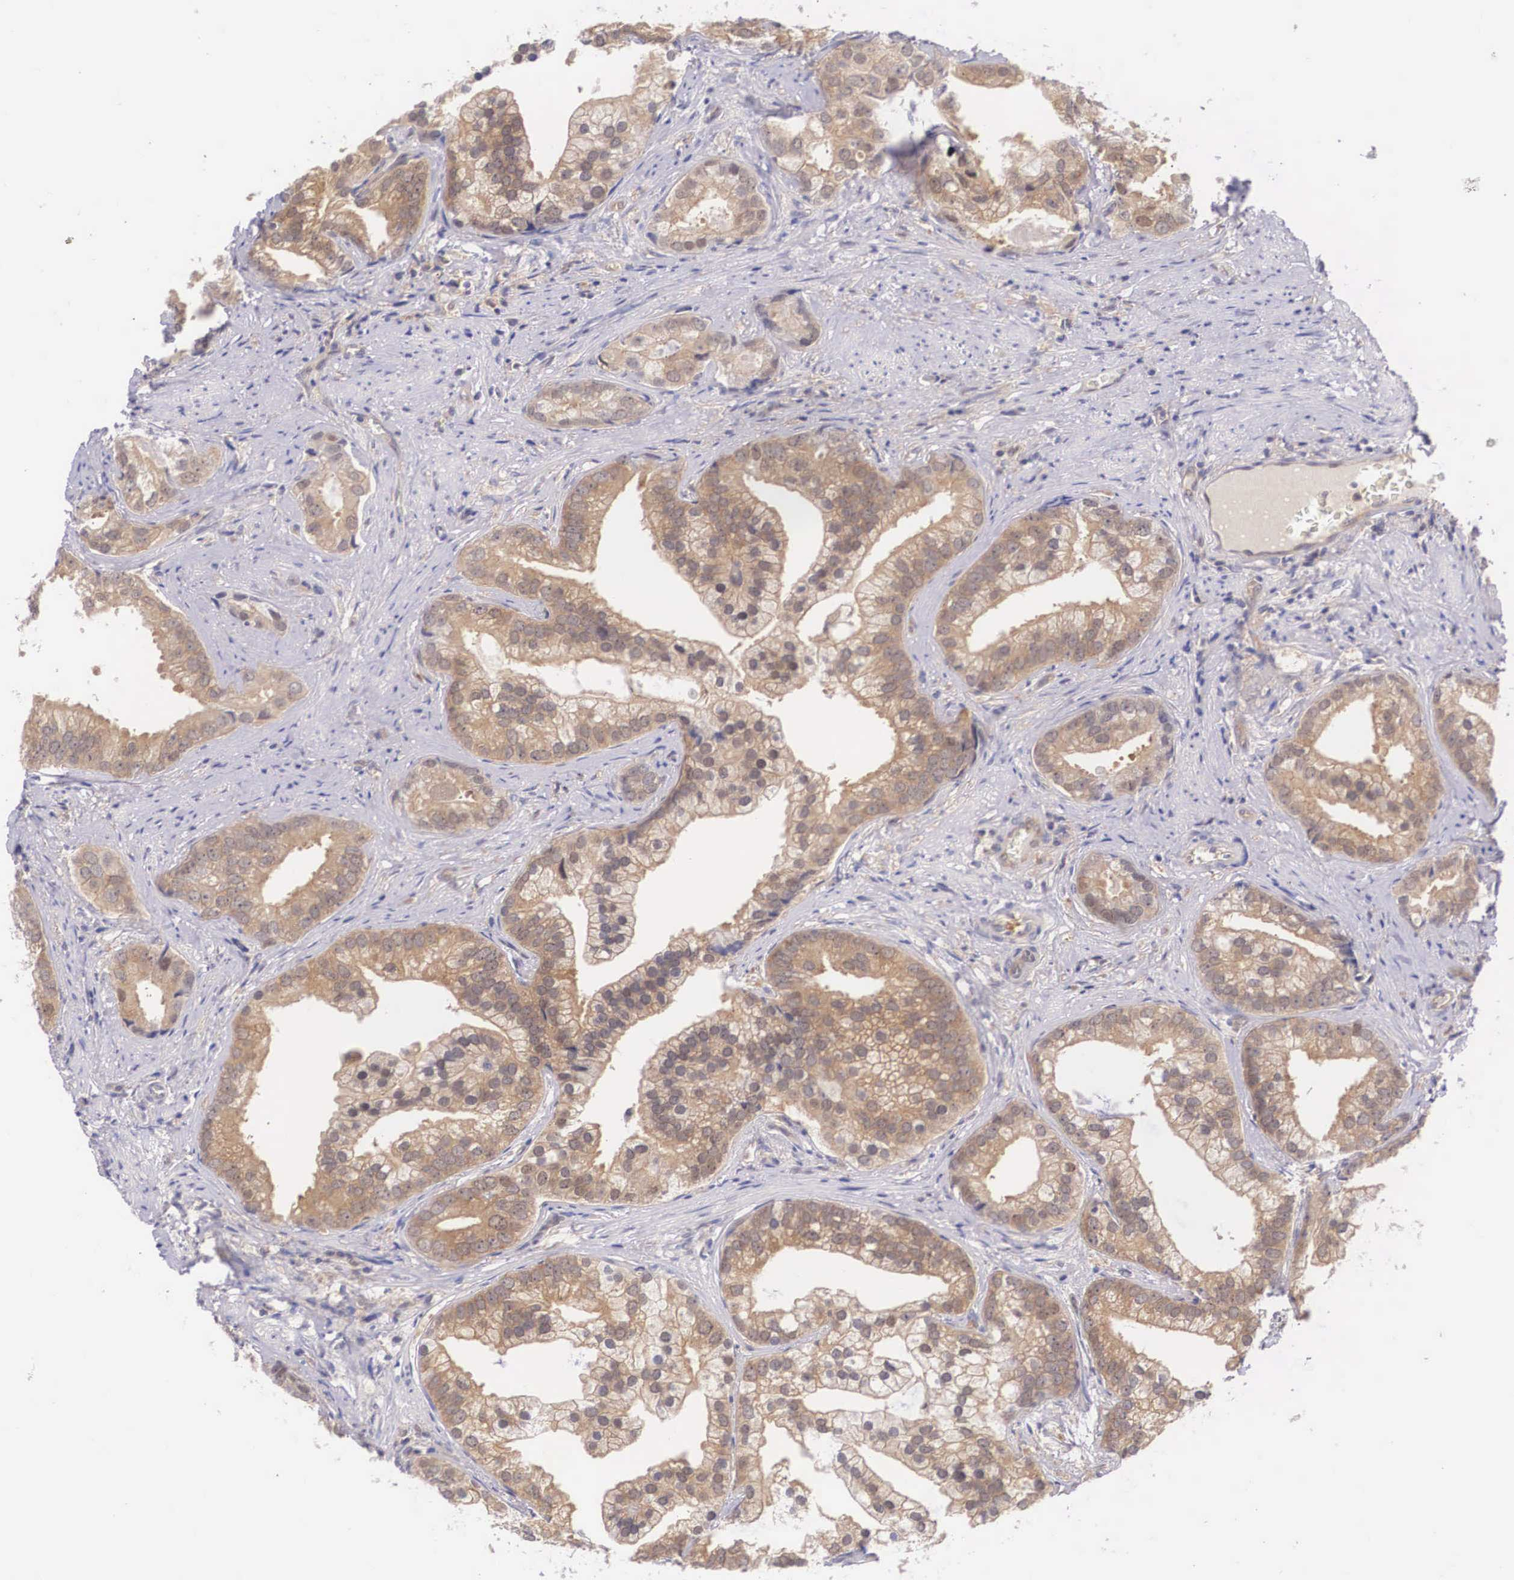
{"staining": {"intensity": "strong", "quantity": "25%-75%", "location": "cytoplasmic/membranous"}, "tissue": "prostate cancer", "cell_type": "Tumor cells", "image_type": "cancer", "snomed": [{"axis": "morphology", "description": "Adenocarcinoma, Low grade"}, {"axis": "topography", "description": "Prostate"}], "caption": "Protein staining shows strong cytoplasmic/membranous positivity in approximately 25%-75% of tumor cells in prostate adenocarcinoma (low-grade).", "gene": "IGBP1", "patient": {"sex": "male", "age": 71}}